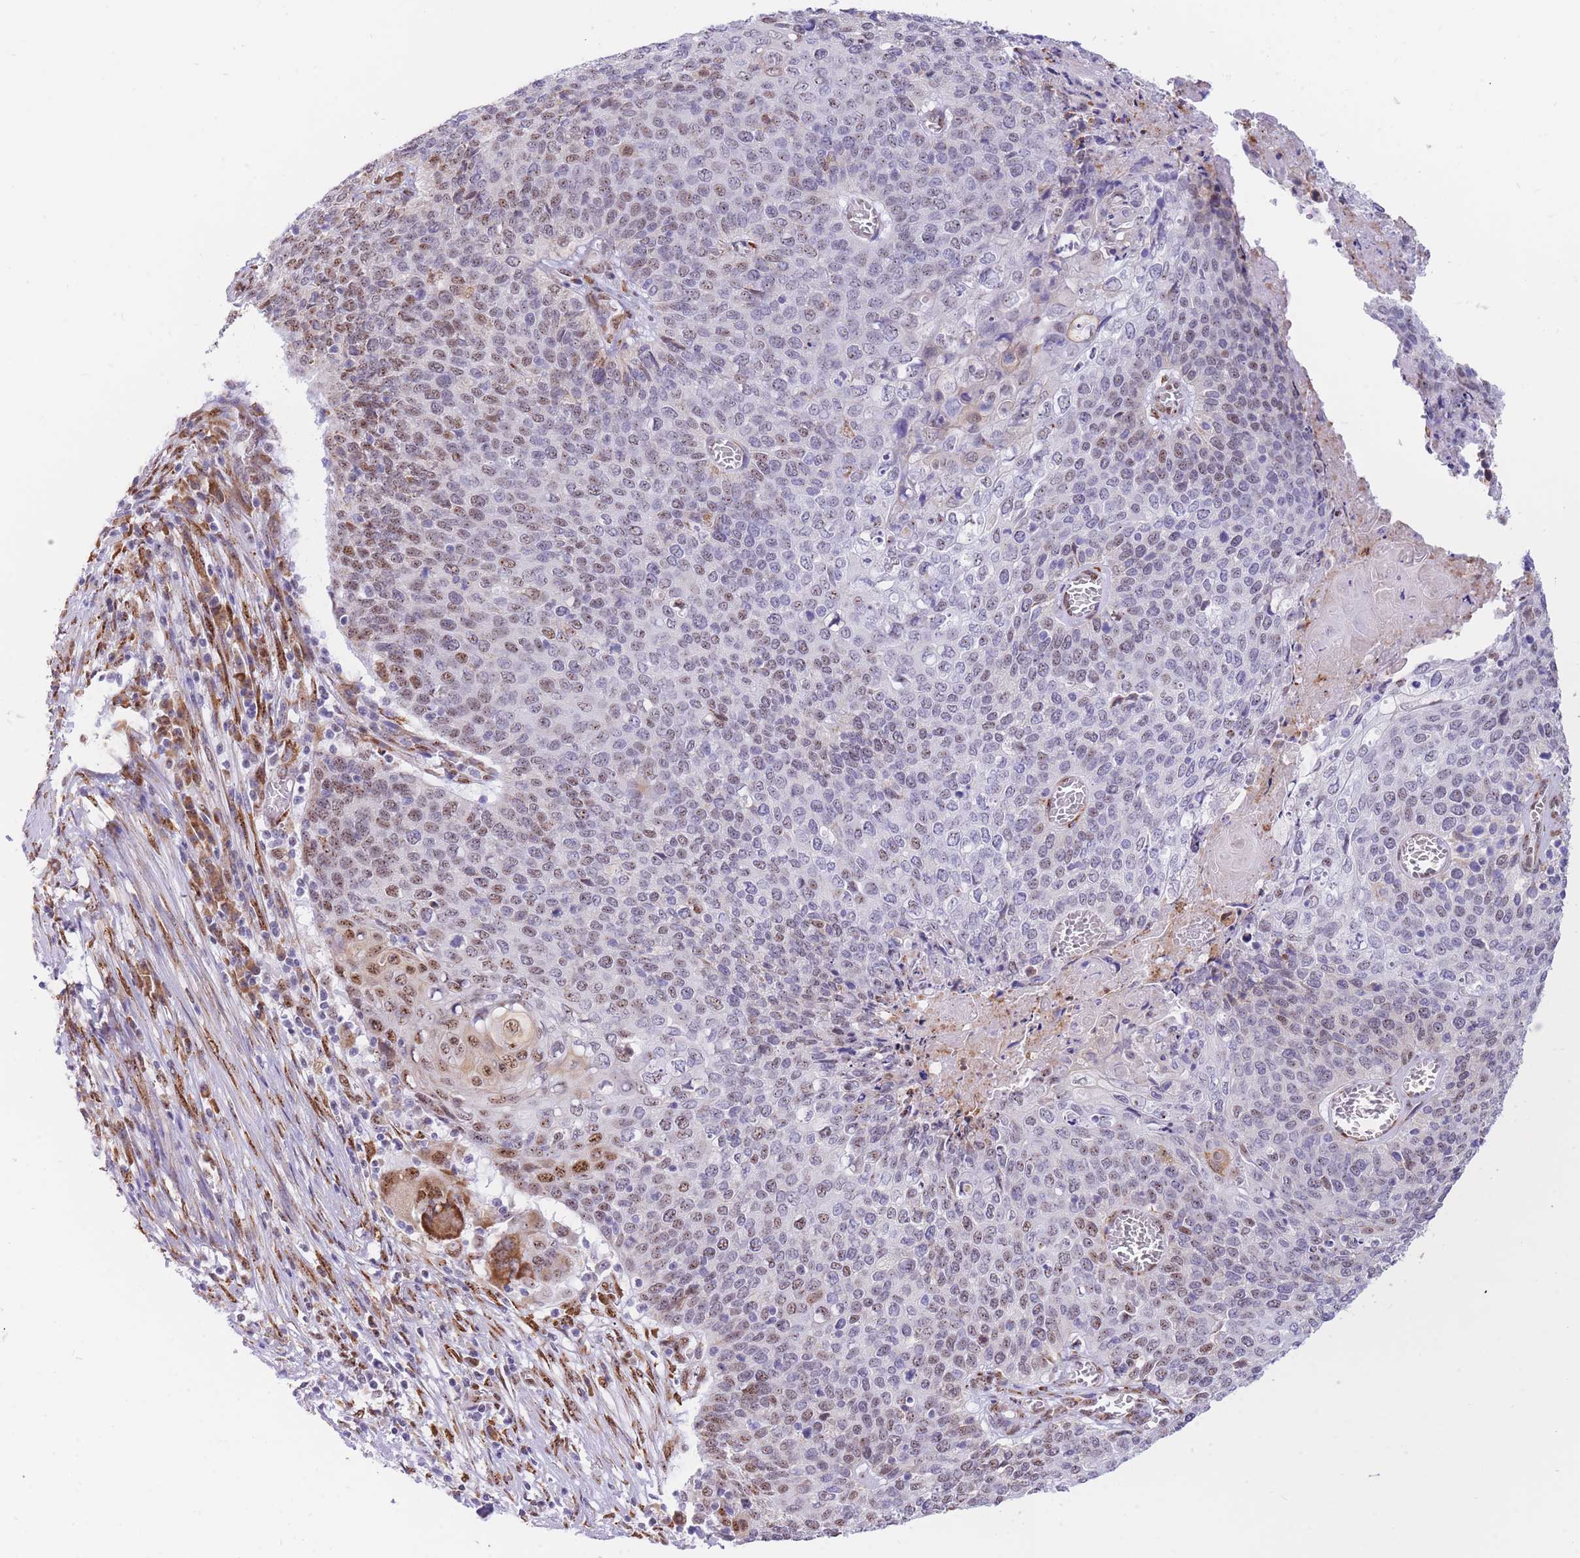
{"staining": {"intensity": "moderate", "quantity": "<25%", "location": "nuclear"}, "tissue": "cervical cancer", "cell_type": "Tumor cells", "image_type": "cancer", "snomed": [{"axis": "morphology", "description": "Squamous cell carcinoma, NOS"}, {"axis": "topography", "description": "Cervix"}], "caption": "Protein positivity by IHC demonstrates moderate nuclear positivity in about <25% of tumor cells in cervical cancer (squamous cell carcinoma).", "gene": "FAM153A", "patient": {"sex": "female", "age": 39}}